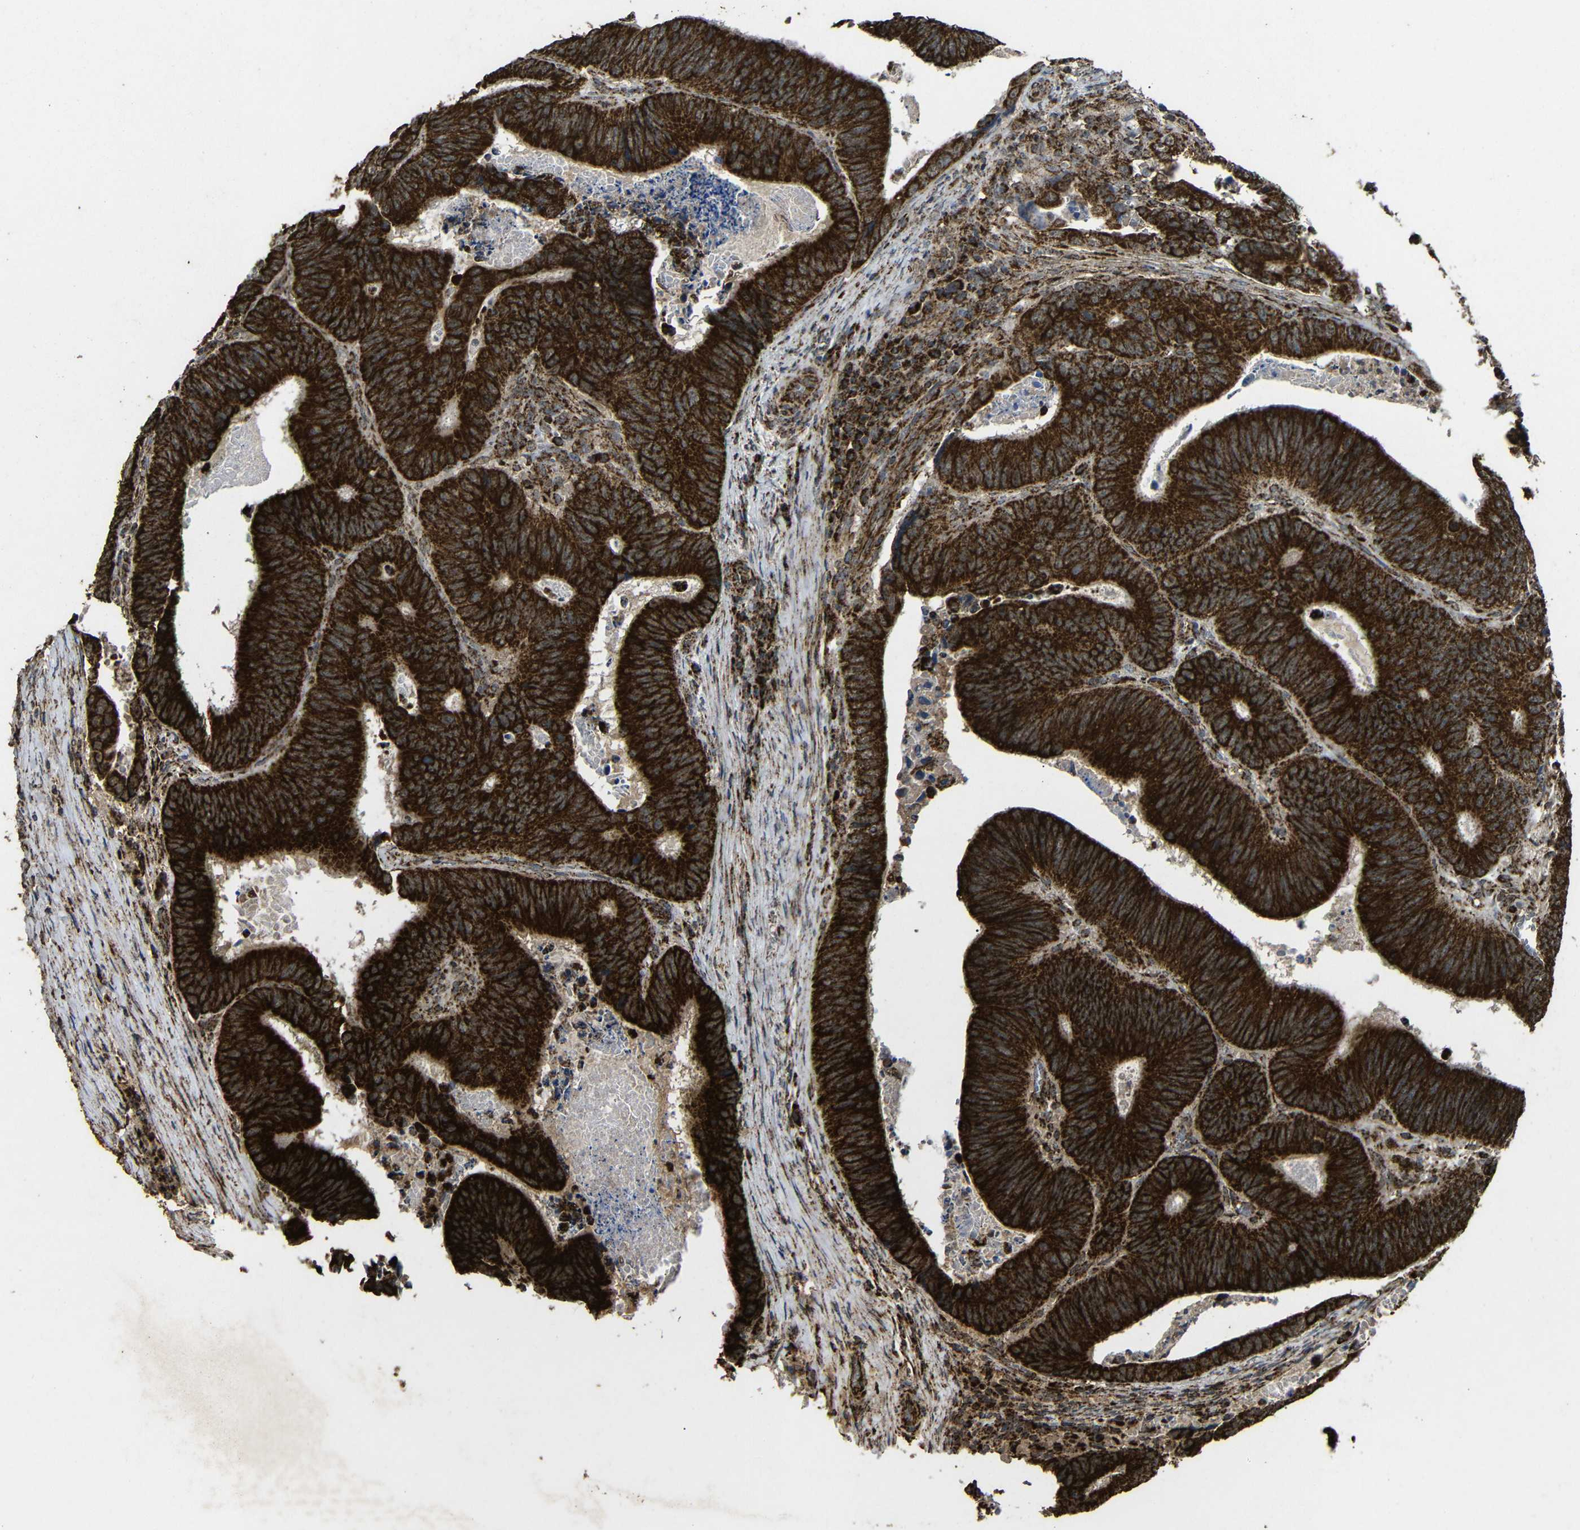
{"staining": {"intensity": "strong", "quantity": ">75%", "location": "cytoplasmic/membranous"}, "tissue": "colorectal cancer", "cell_type": "Tumor cells", "image_type": "cancer", "snomed": [{"axis": "morphology", "description": "Inflammation, NOS"}, {"axis": "morphology", "description": "Adenocarcinoma, NOS"}, {"axis": "topography", "description": "Colon"}], "caption": "This is an image of IHC staining of colorectal cancer, which shows strong positivity in the cytoplasmic/membranous of tumor cells.", "gene": "ATP5F1A", "patient": {"sex": "male", "age": 72}}